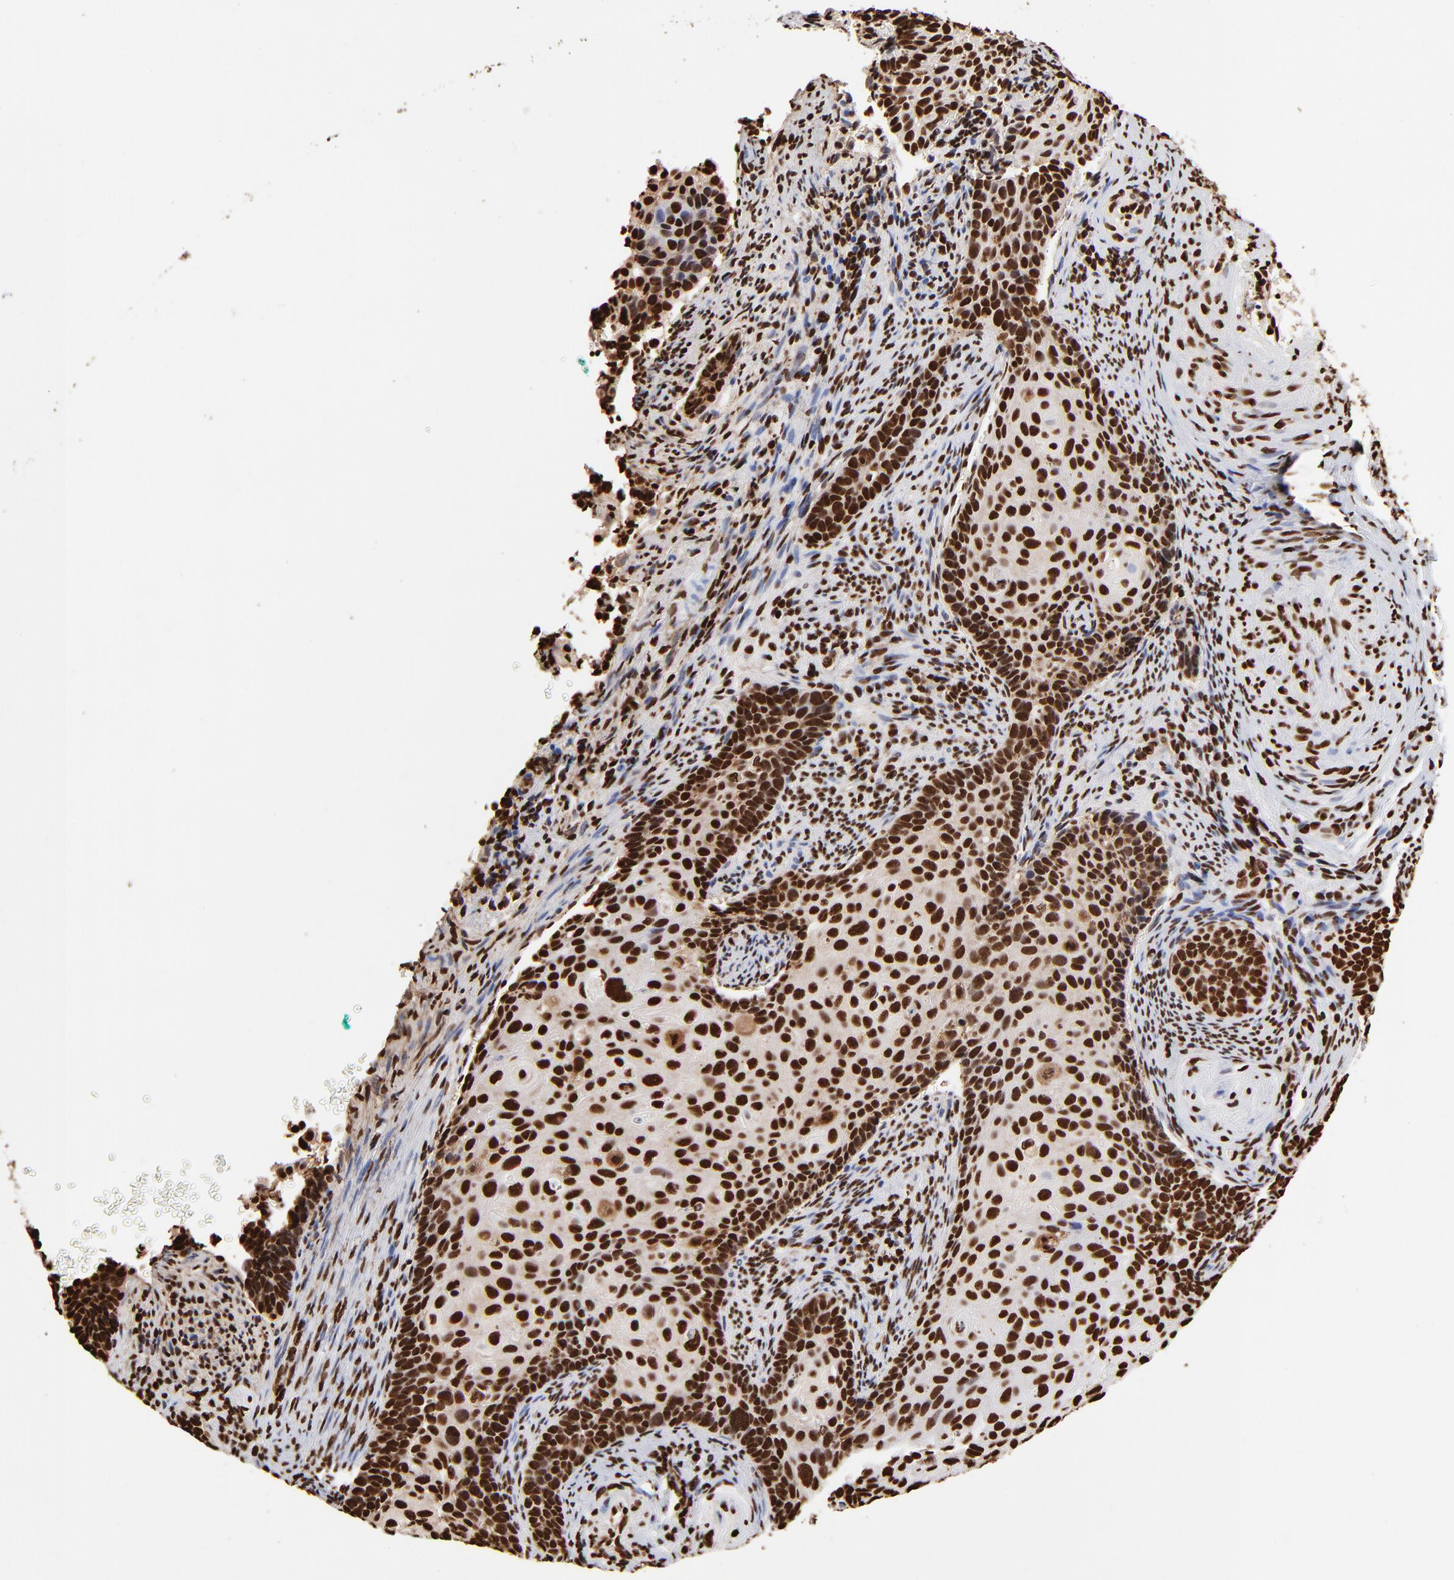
{"staining": {"intensity": "strong", "quantity": ">75%", "location": "nuclear"}, "tissue": "cervical cancer", "cell_type": "Tumor cells", "image_type": "cancer", "snomed": [{"axis": "morphology", "description": "Squamous cell carcinoma, NOS"}, {"axis": "topography", "description": "Cervix"}], "caption": "Immunohistochemistry (IHC) micrograph of human cervical cancer stained for a protein (brown), which exhibits high levels of strong nuclear expression in approximately >75% of tumor cells.", "gene": "ZNF544", "patient": {"sex": "female", "age": 33}}